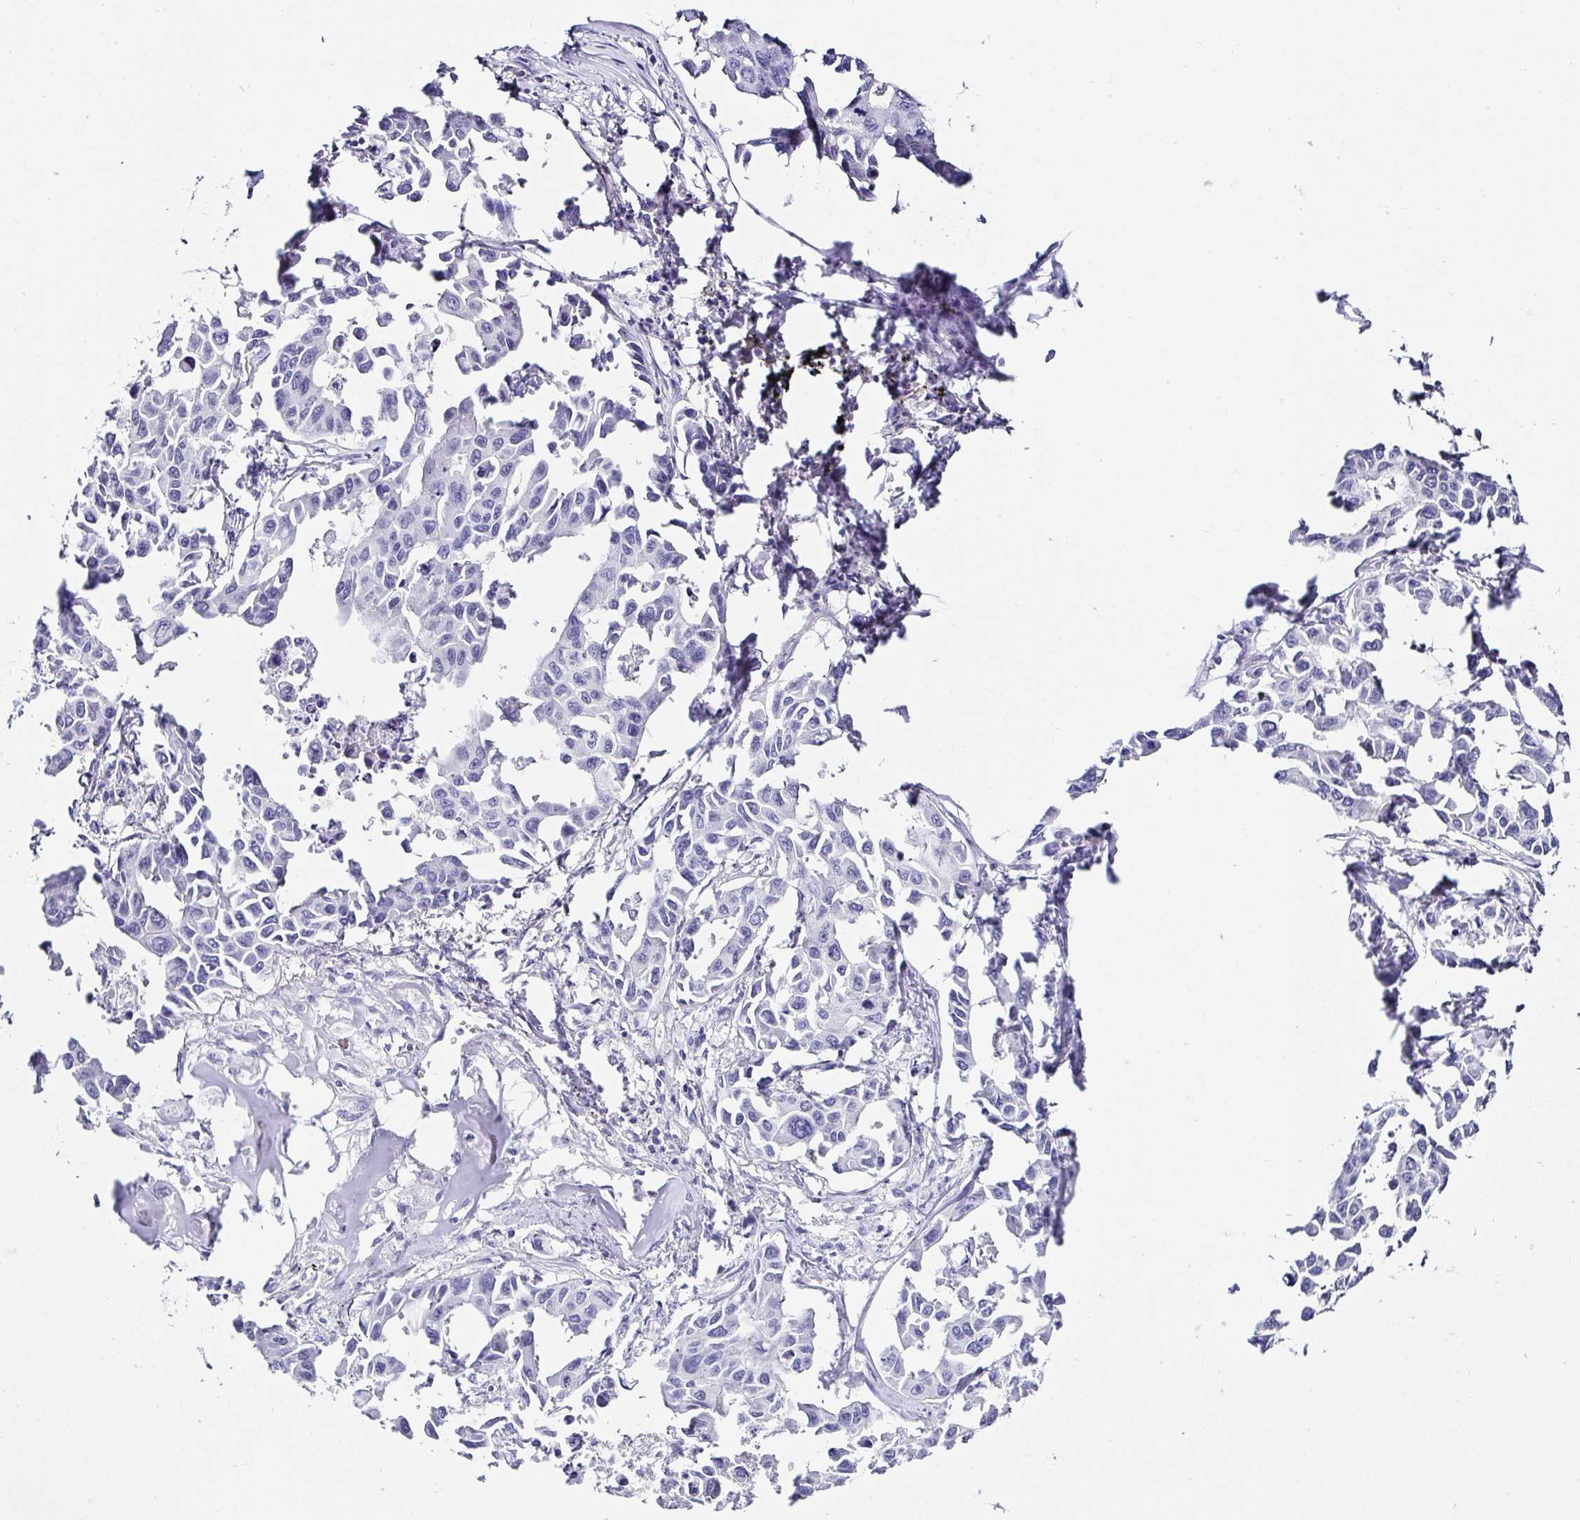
{"staining": {"intensity": "negative", "quantity": "none", "location": "none"}, "tissue": "lung cancer", "cell_type": "Tumor cells", "image_type": "cancer", "snomed": [{"axis": "morphology", "description": "Adenocarcinoma, NOS"}, {"axis": "topography", "description": "Lung"}], "caption": "This is an IHC photomicrograph of lung cancer. There is no positivity in tumor cells.", "gene": "UGT3A1", "patient": {"sex": "male", "age": 64}}